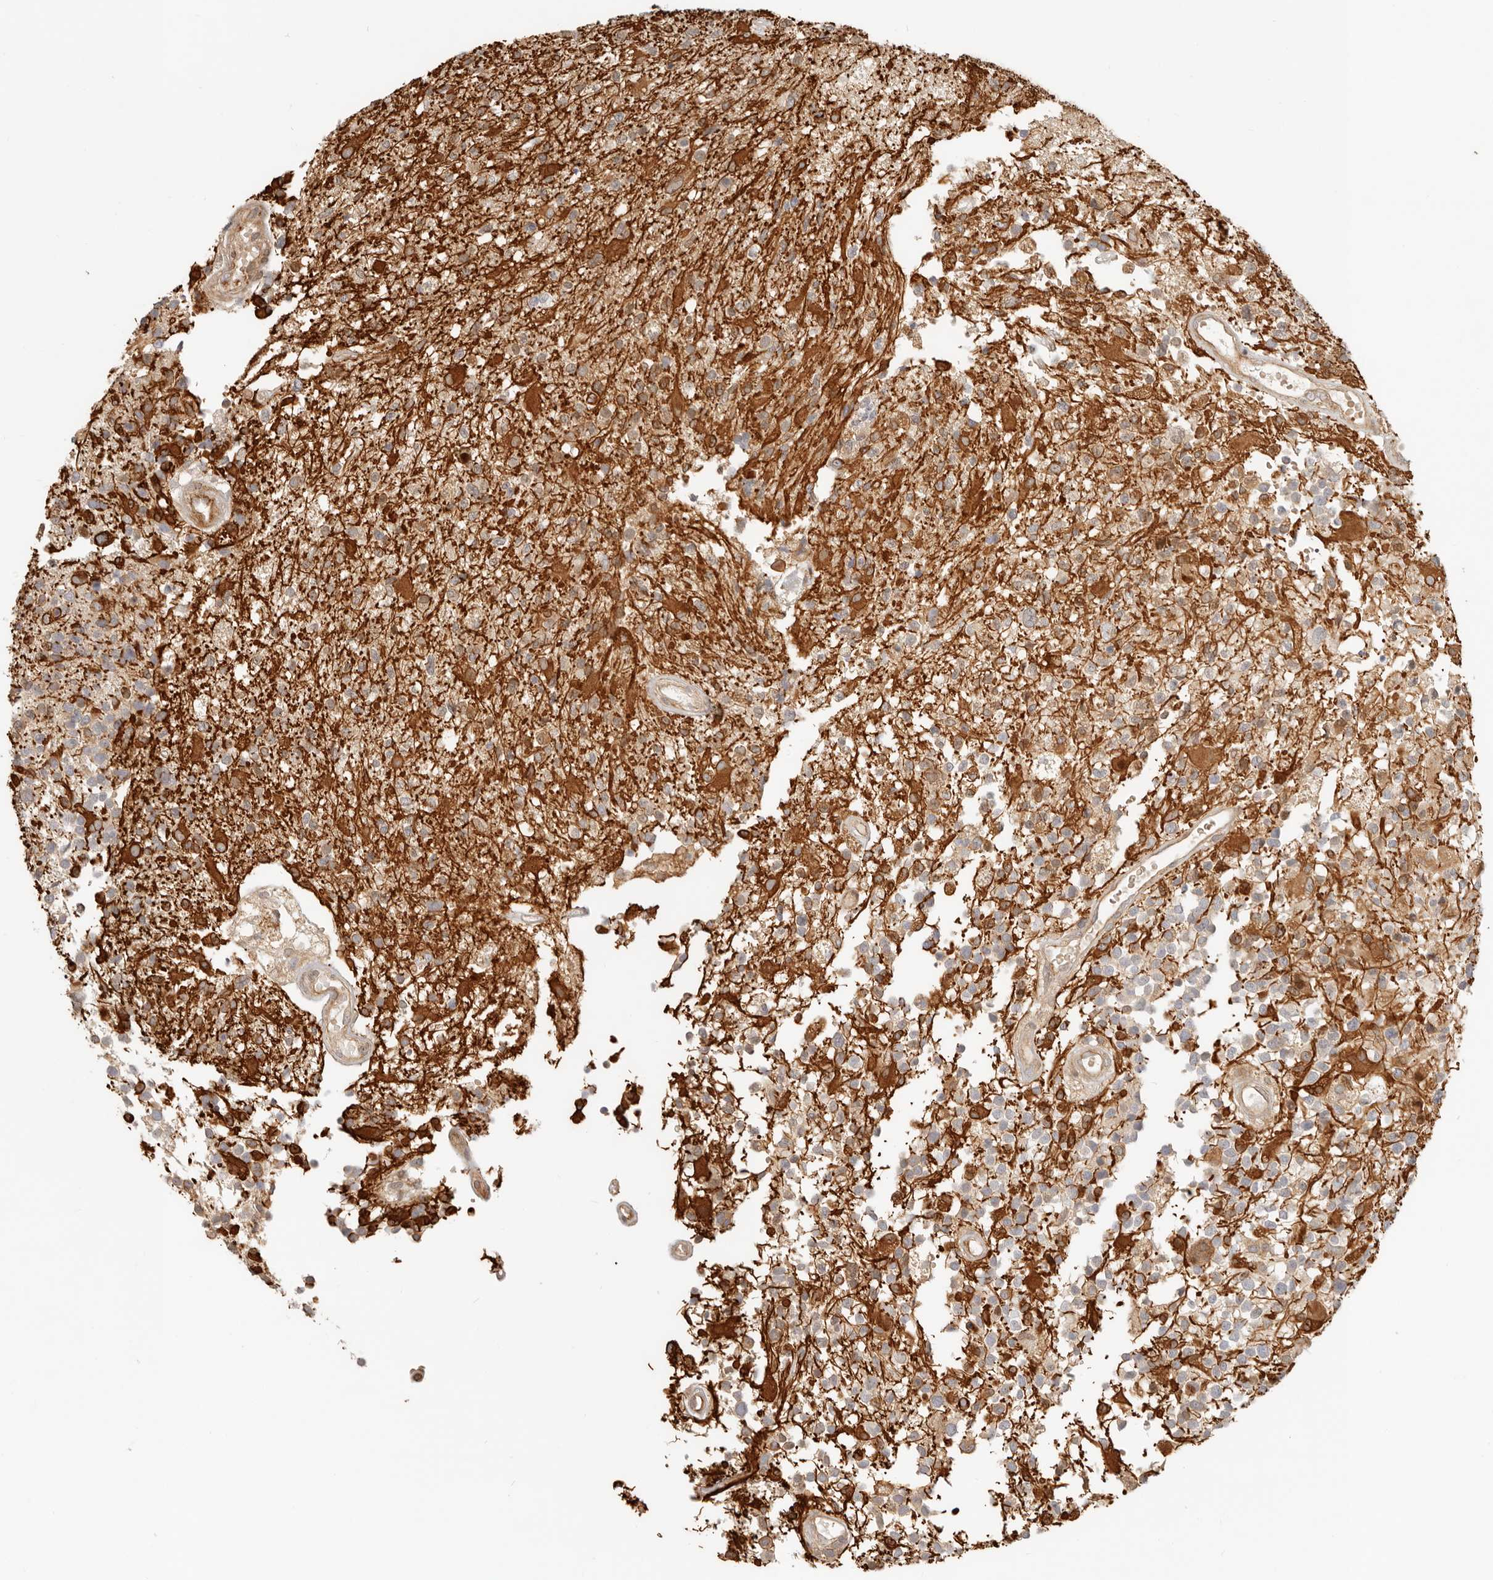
{"staining": {"intensity": "strong", "quantity": "25%-75%", "location": "cytoplasmic/membranous"}, "tissue": "glioma", "cell_type": "Tumor cells", "image_type": "cancer", "snomed": [{"axis": "morphology", "description": "Glioma, malignant, High grade"}, {"axis": "morphology", "description": "Glioblastoma, NOS"}, {"axis": "topography", "description": "Brain"}], "caption": "Immunohistochemistry micrograph of human glioma stained for a protein (brown), which reveals high levels of strong cytoplasmic/membranous positivity in about 25%-75% of tumor cells.", "gene": "TUFT1", "patient": {"sex": "male", "age": 60}}